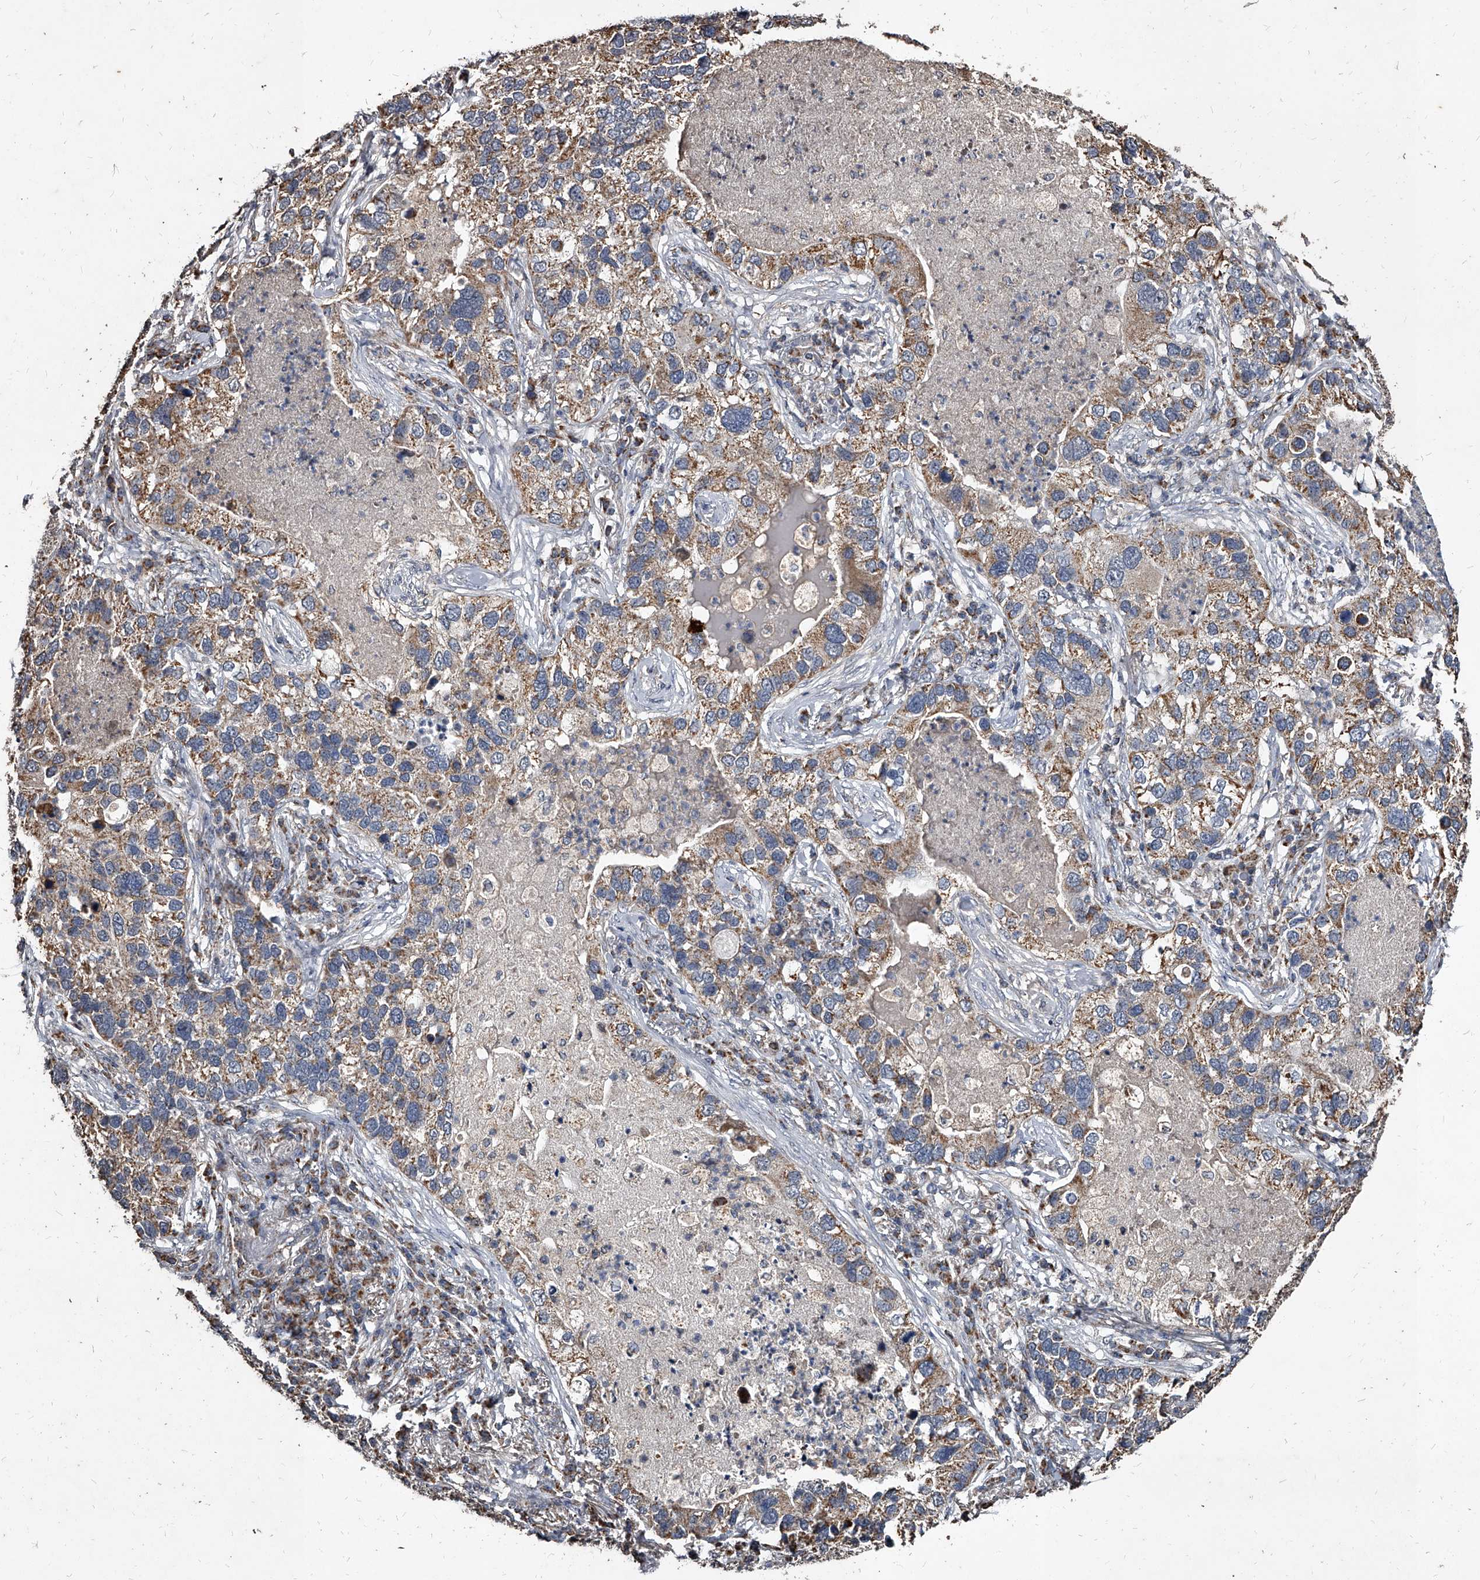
{"staining": {"intensity": "moderate", "quantity": "<25%", "location": "cytoplasmic/membranous"}, "tissue": "lung cancer", "cell_type": "Tumor cells", "image_type": "cancer", "snomed": [{"axis": "morphology", "description": "Normal tissue, NOS"}, {"axis": "morphology", "description": "Adenocarcinoma, NOS"}, {"axis": "topography", "description": "Bronchus"}, {"axis": "topography", "description": "Lung"}], "caption": "DAB (3,3'-diaminobenzidine) immunohistochemical staining of human lung adenocarcinoma demonstrates moderate cytoplasmic/membranous protein staining in about <25% of tumor cells.", "gene": "GPR183", "patient": {"sex": "male", "age": 54}}